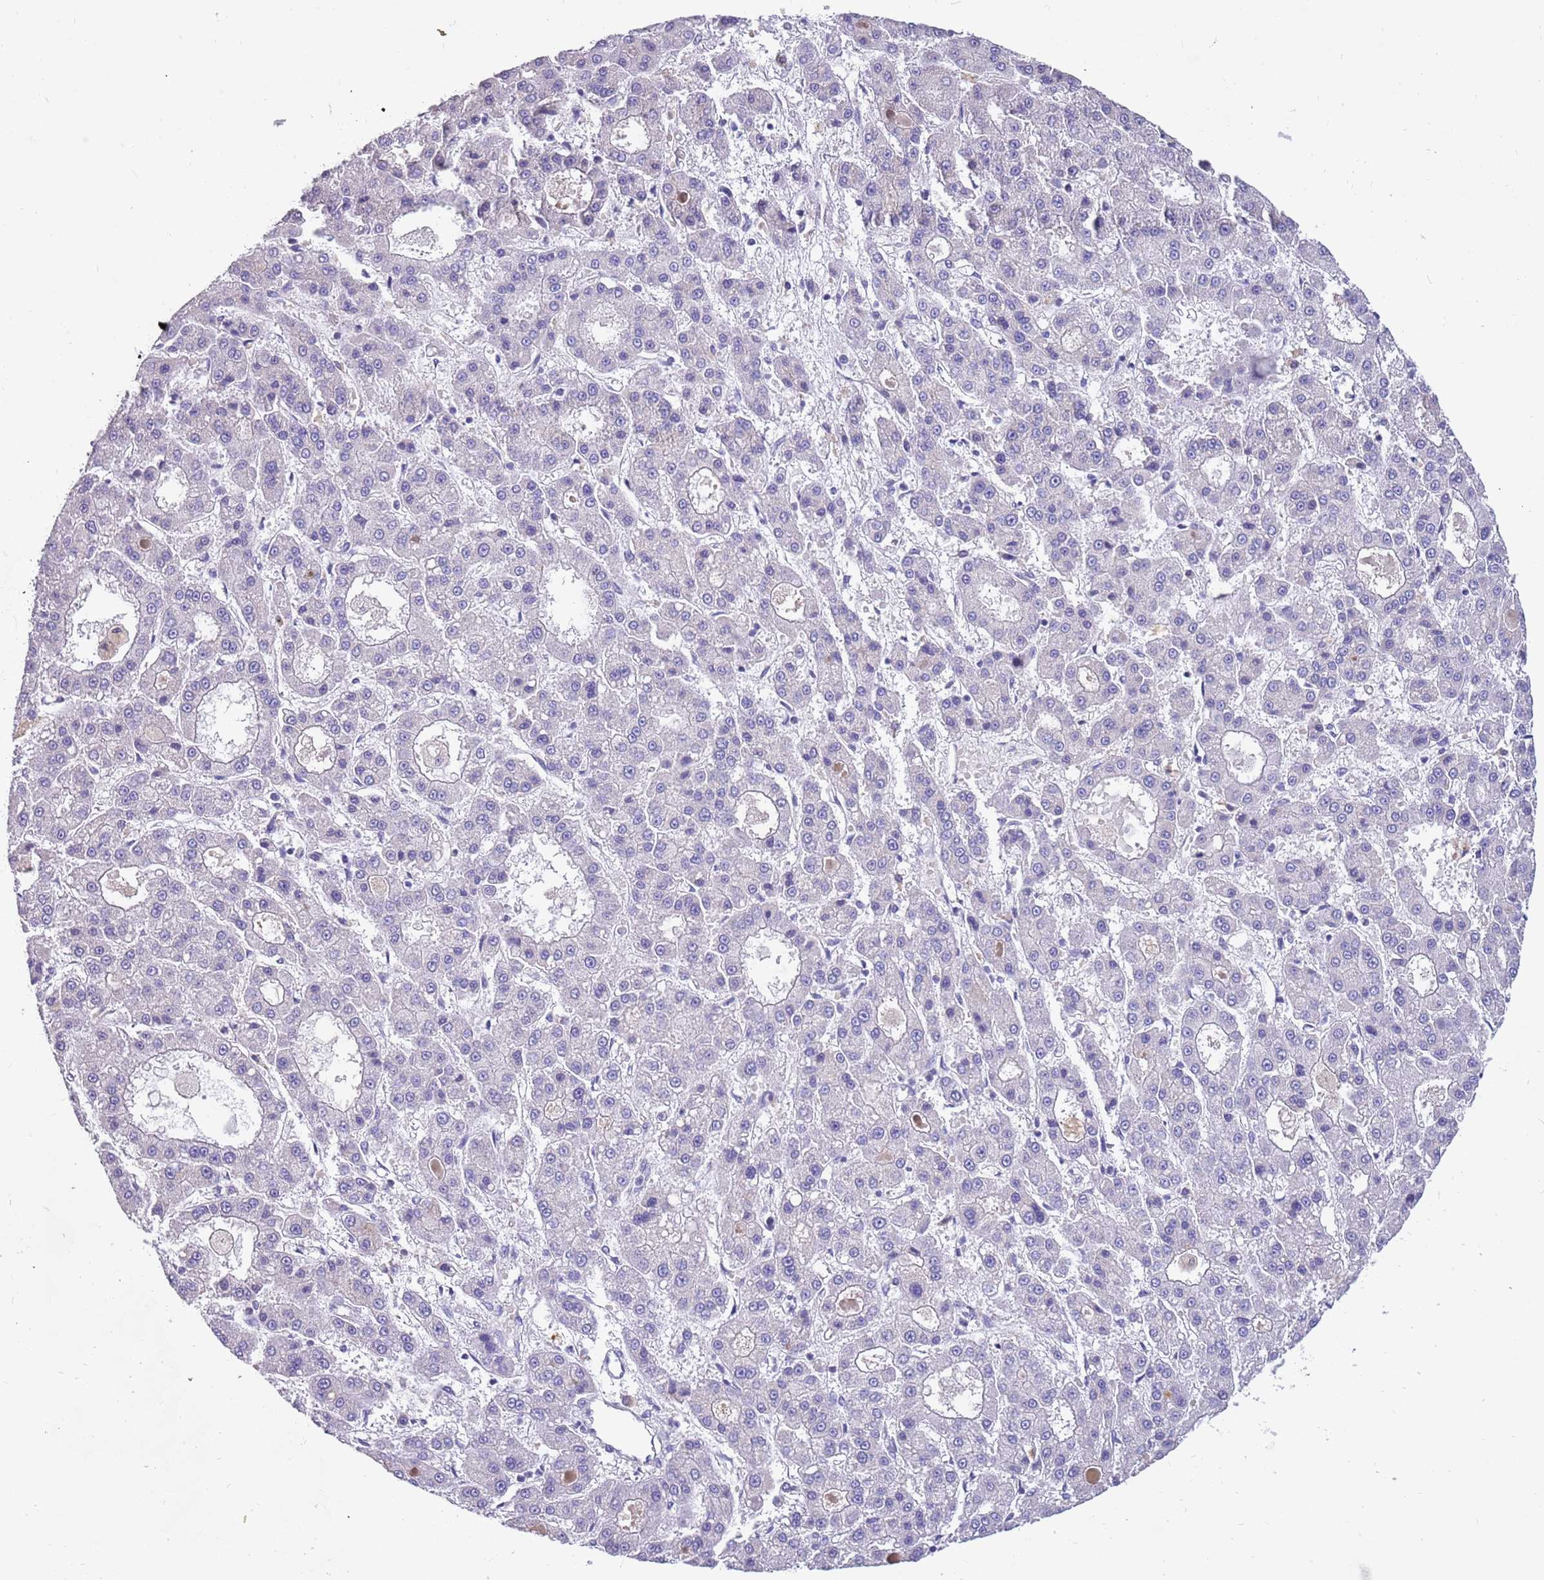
{"staining": {"intensity": "negative", "quantity": "none", "location": "none"}, "tissue": "liver cancer", "cell_type": "Tumor cells", "image_type": "cancer", "snomed": [{"axis": "morphology", "description": "Carcinoma, Hepatocellular, NOS"}, {"axis": "topography", "description": "Liver"}], "caption": "This is an IHC image of hepatocellular carcinoma (liver). There is no expression in tumor cells.", "gene": "RHCG", "patient": {"sex": "male", "age": 70}}